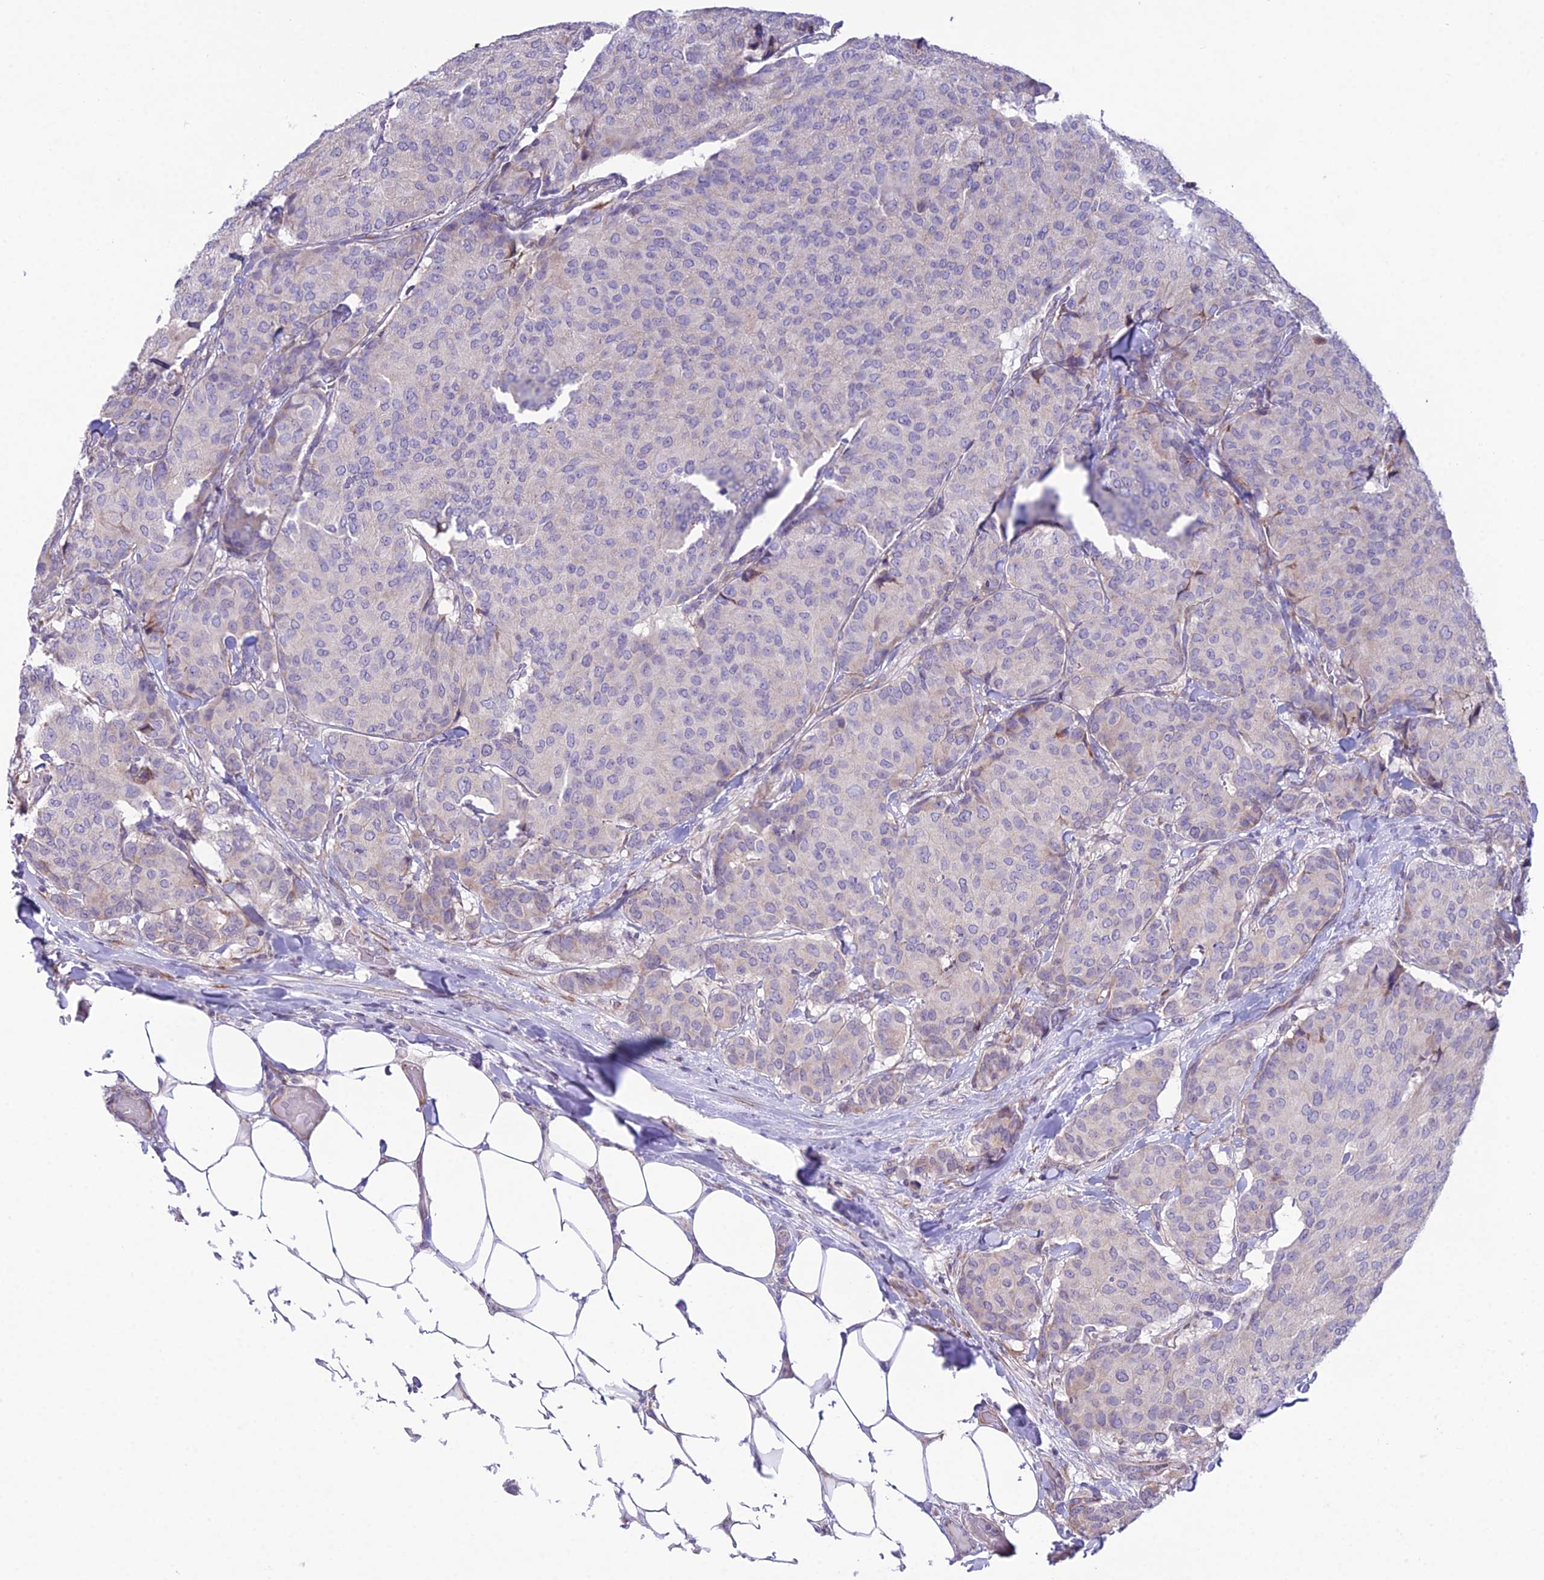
{"staining": {"intensity": "negative", "quantity": "none", "location": "none"}, "tissue": "breast cancer", "cell_type": "Tumor cells", "image_type": "cancer", "snomed": [{"axis": "morphology", "description": "Duct carcinoma"}, {"axis": "topography", "description": "Breast"}], "caption": "The photomicrograph shows no significant expression in tumor cells of breast intraductal carcinoma. Brightfield microscopy of immunohistochemistry stained with DAB (3,3'-diaminobenzidine) (brown) and hematoxylin (blue), captured at high magnification.", "gene": "RPS26", "patient": {"sex": "female", "age": 75}}